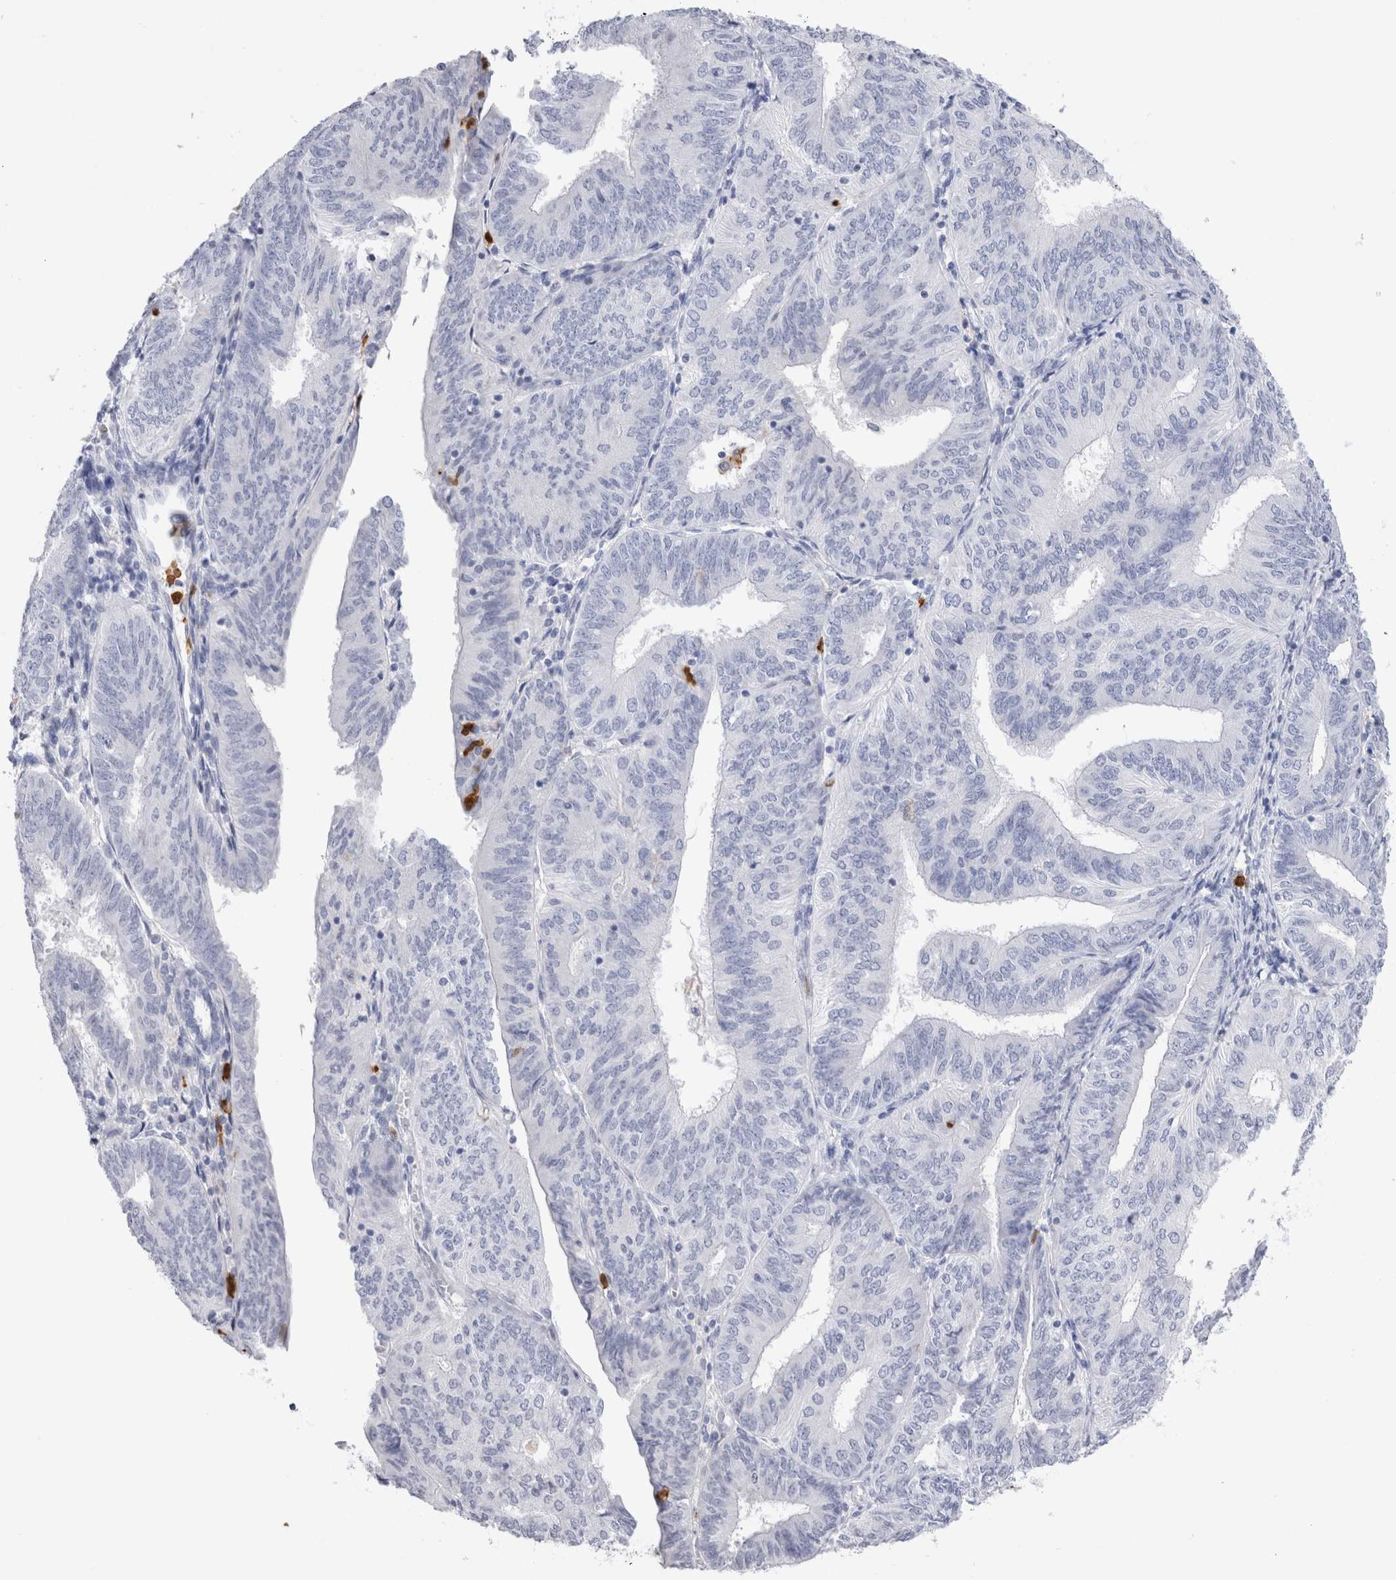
{"staining": {"intensity": "negative", "quantity": "none", "location": "none"}, "tissue": "endometrial cancer", "cell_type": "Tumor cells", "image_type": "cancer", "snomed": [{"axis": "morphology", "description": "Adenocarcinoma, NOS"}, {"axis": "topography", "description": "Endometrium"}], "caption": "Immunohistochemical staining of human adenocarcinoma (endometrial) reveals no significant staining in tumor cells. Nuclei are stained in blue.", "gene": "SLC10A5", "patient": {"sex": "female", "age": 58}}